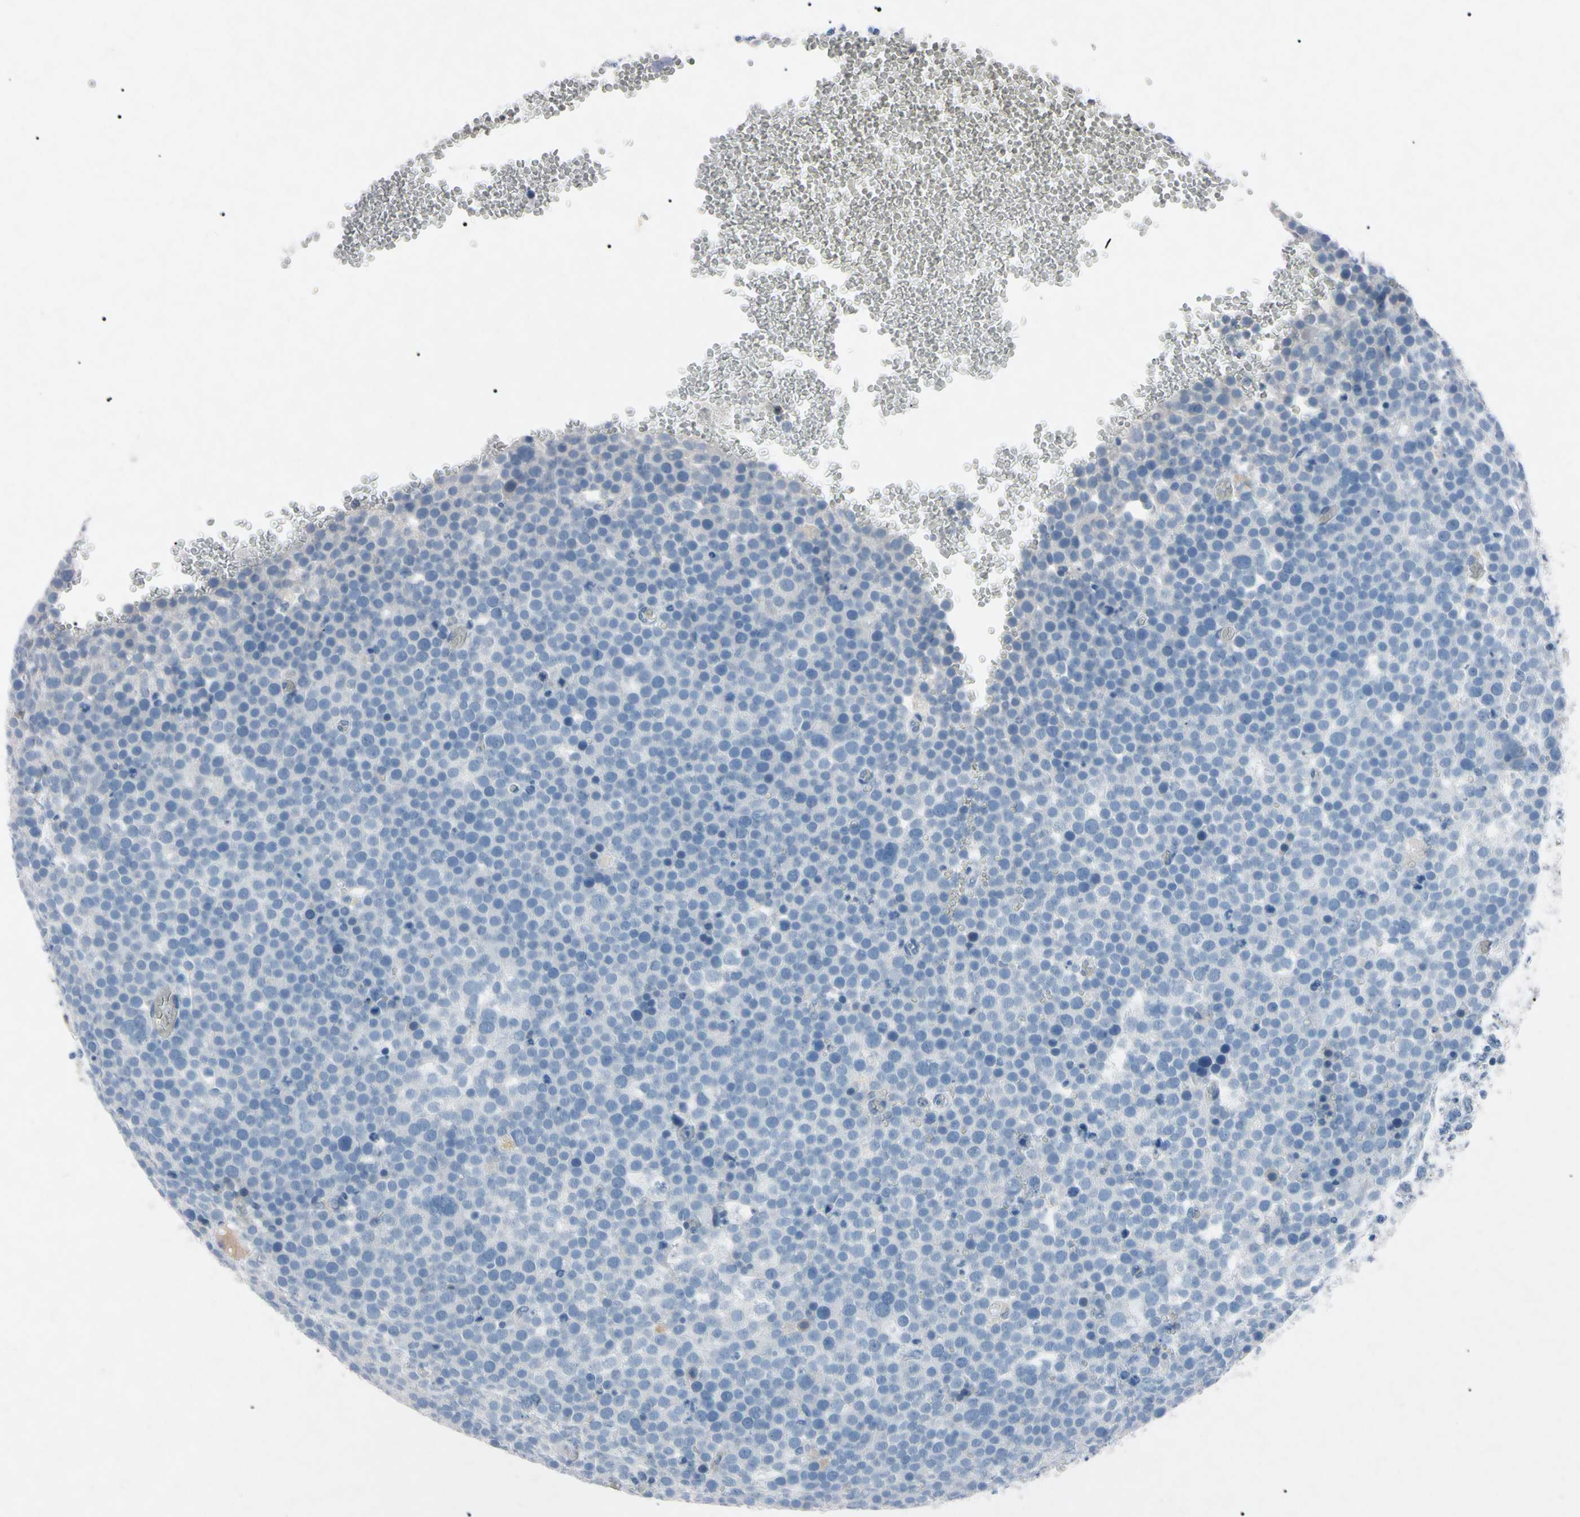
{"staining": {"intensity": "negative", "quantity": "none", "location": "none"}, "tissue": "testis cancer", "cell_type": "Tumor cells", "image_type": "cancer", "snomed": [{"axis": "morphology", "description": "Seminoma, NOS"}, {"axis": "topography", "description": "Testis"}], "caption": "Immunohistochemistry photomicrograph of neoplastic tissue: human testis cancer (seminoma) stained with DAB shows no significant protein positivity in tumor cells.", "gene": "ELN", "patient": {"sex": "male", "age": 71}}